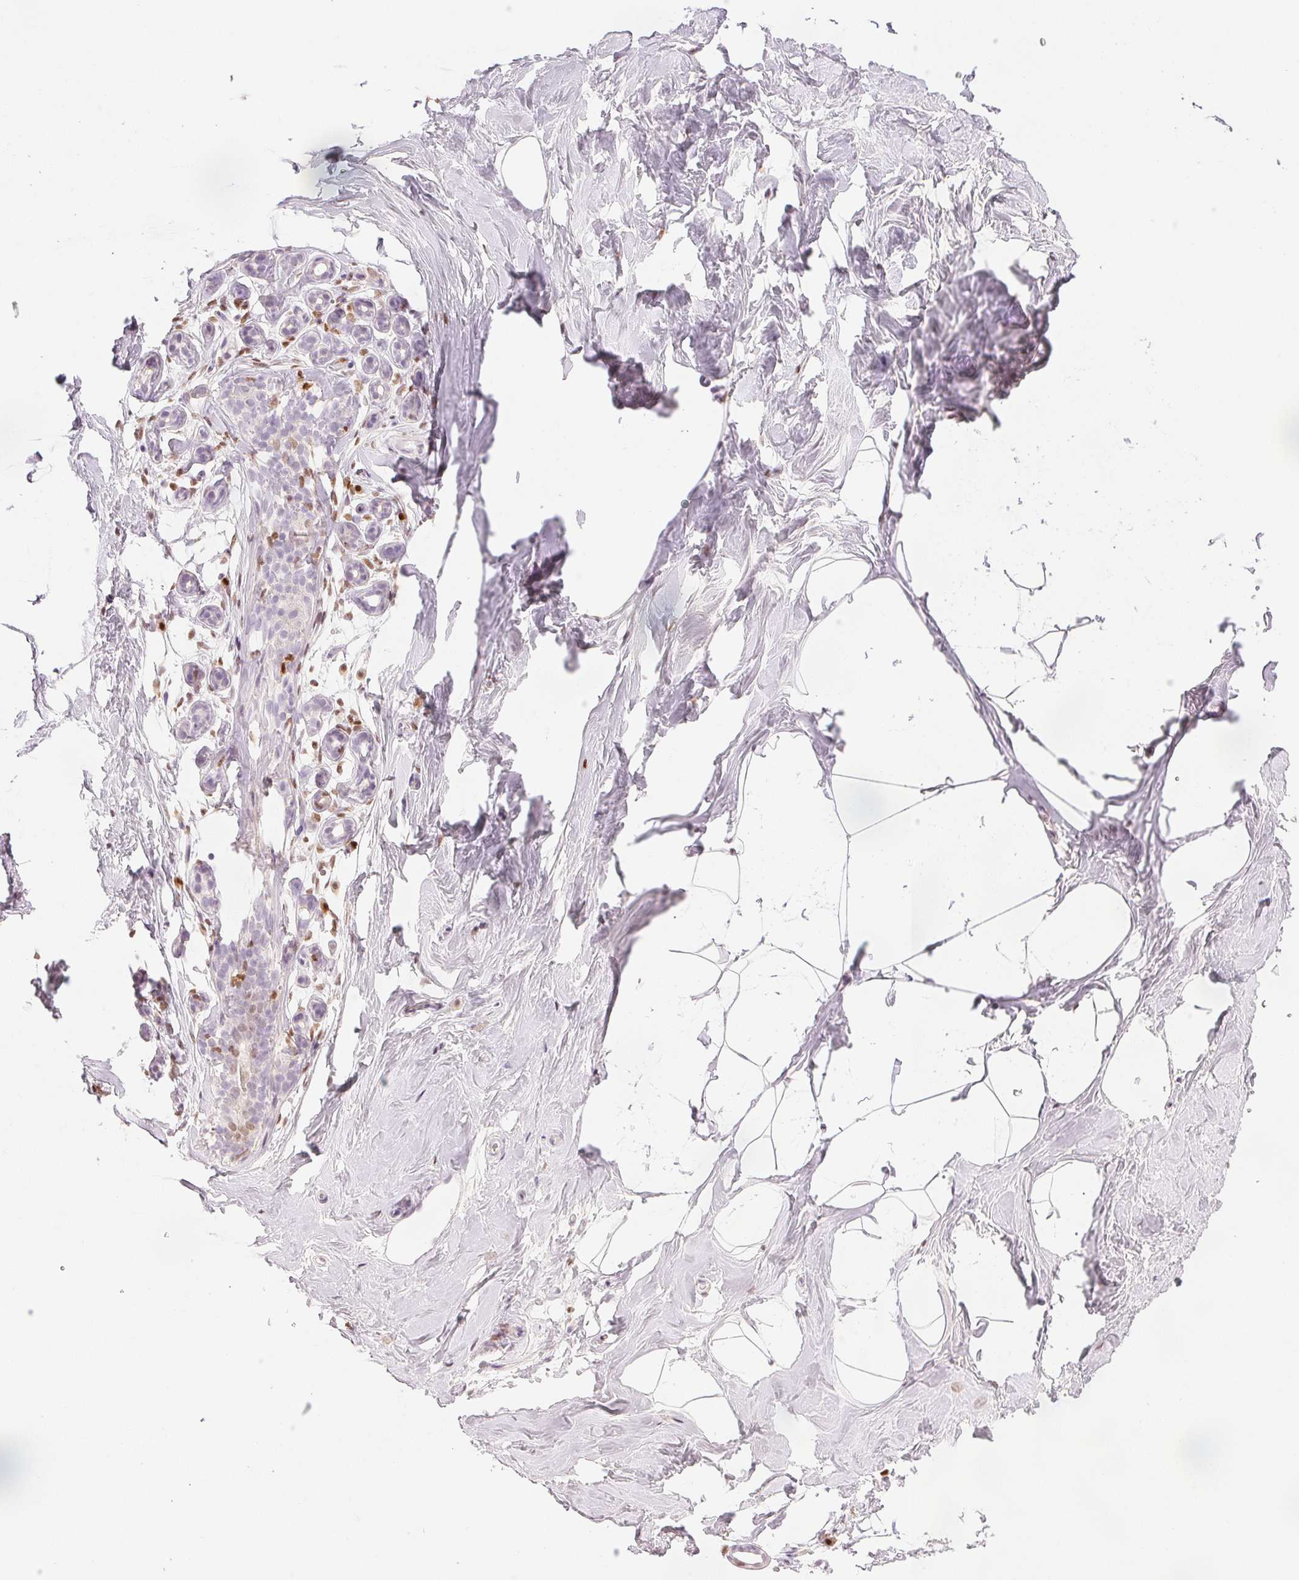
{"staining": {"intensity": "negative", "quantity": "none", "location": "none"}, "tissue": "breast", "cell_type": "Adipocytes", "image_type": "normal", "snomed": [{"axis": "morphology", "description": "Normal tissue, NOS"}, {"axis": "topography", "description": "Breast"}], "caption": "IHC micrograph of normal breast: breast stained with DAB demonstrates no significant protein expression in adipocytes.", "gene": "RUNX2", "patient": {"sex": "female", "age": 32}}